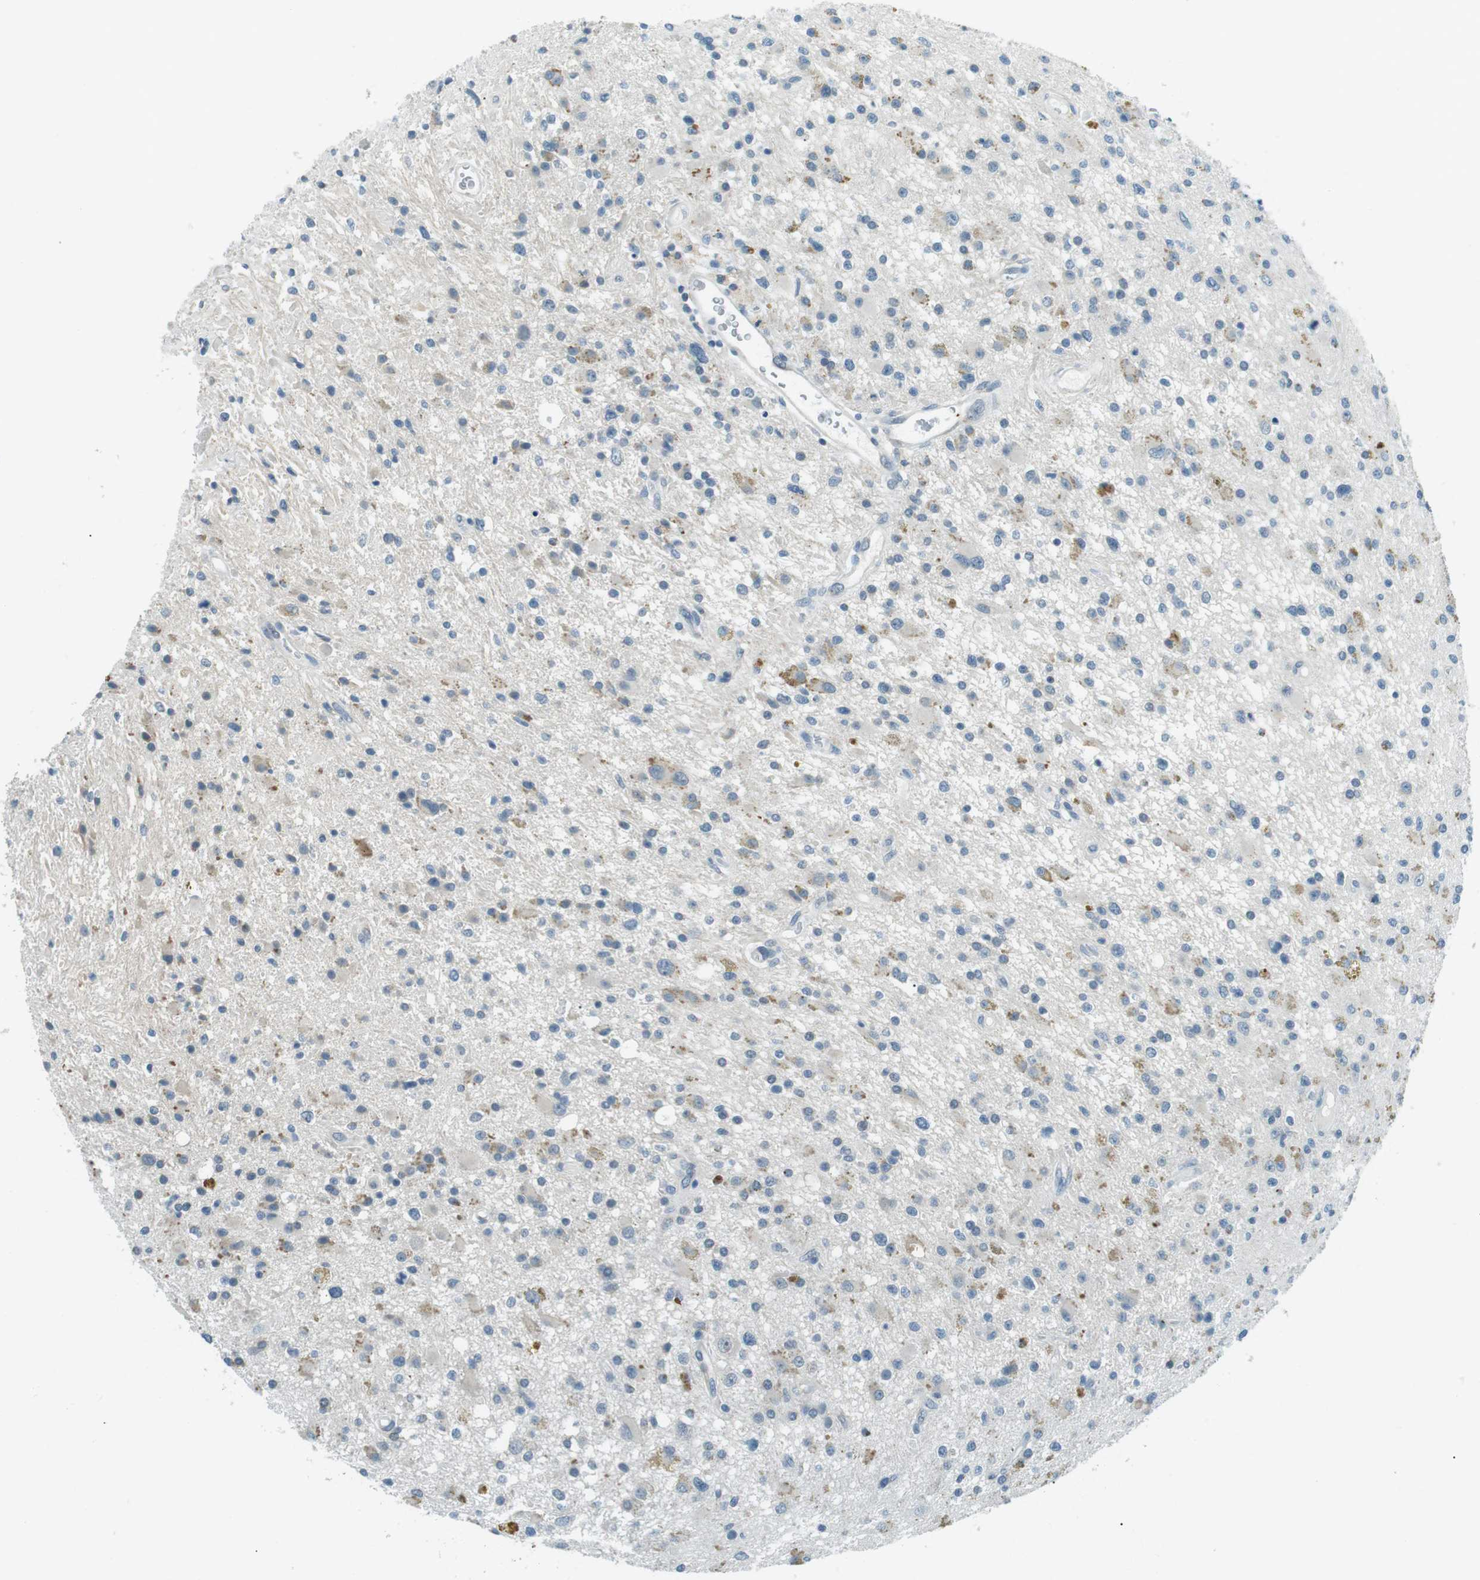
{"staining": {"intensity": "moderate", "quantity": "25%-75%", "location": "cytoplasmic/membranous"}, "tissue": "glioma", "cell_type": "Tumor cells", "image_type": "cancer", "snomed": [{"axis": "morphology", "description": "Glioma, malignant, High grade"}, {"axis": "topography", "description": "Brain"}], "caption": "A histopathology image showing moderate cytoplasmic/membranous positivity in about 25%-75% of tumor cells in malignant glioma (high-grade), as visualized by brown immunohistochemical staining.", "gene": "SERPINB2", "patient": {"sex": "male", "age": 33}}